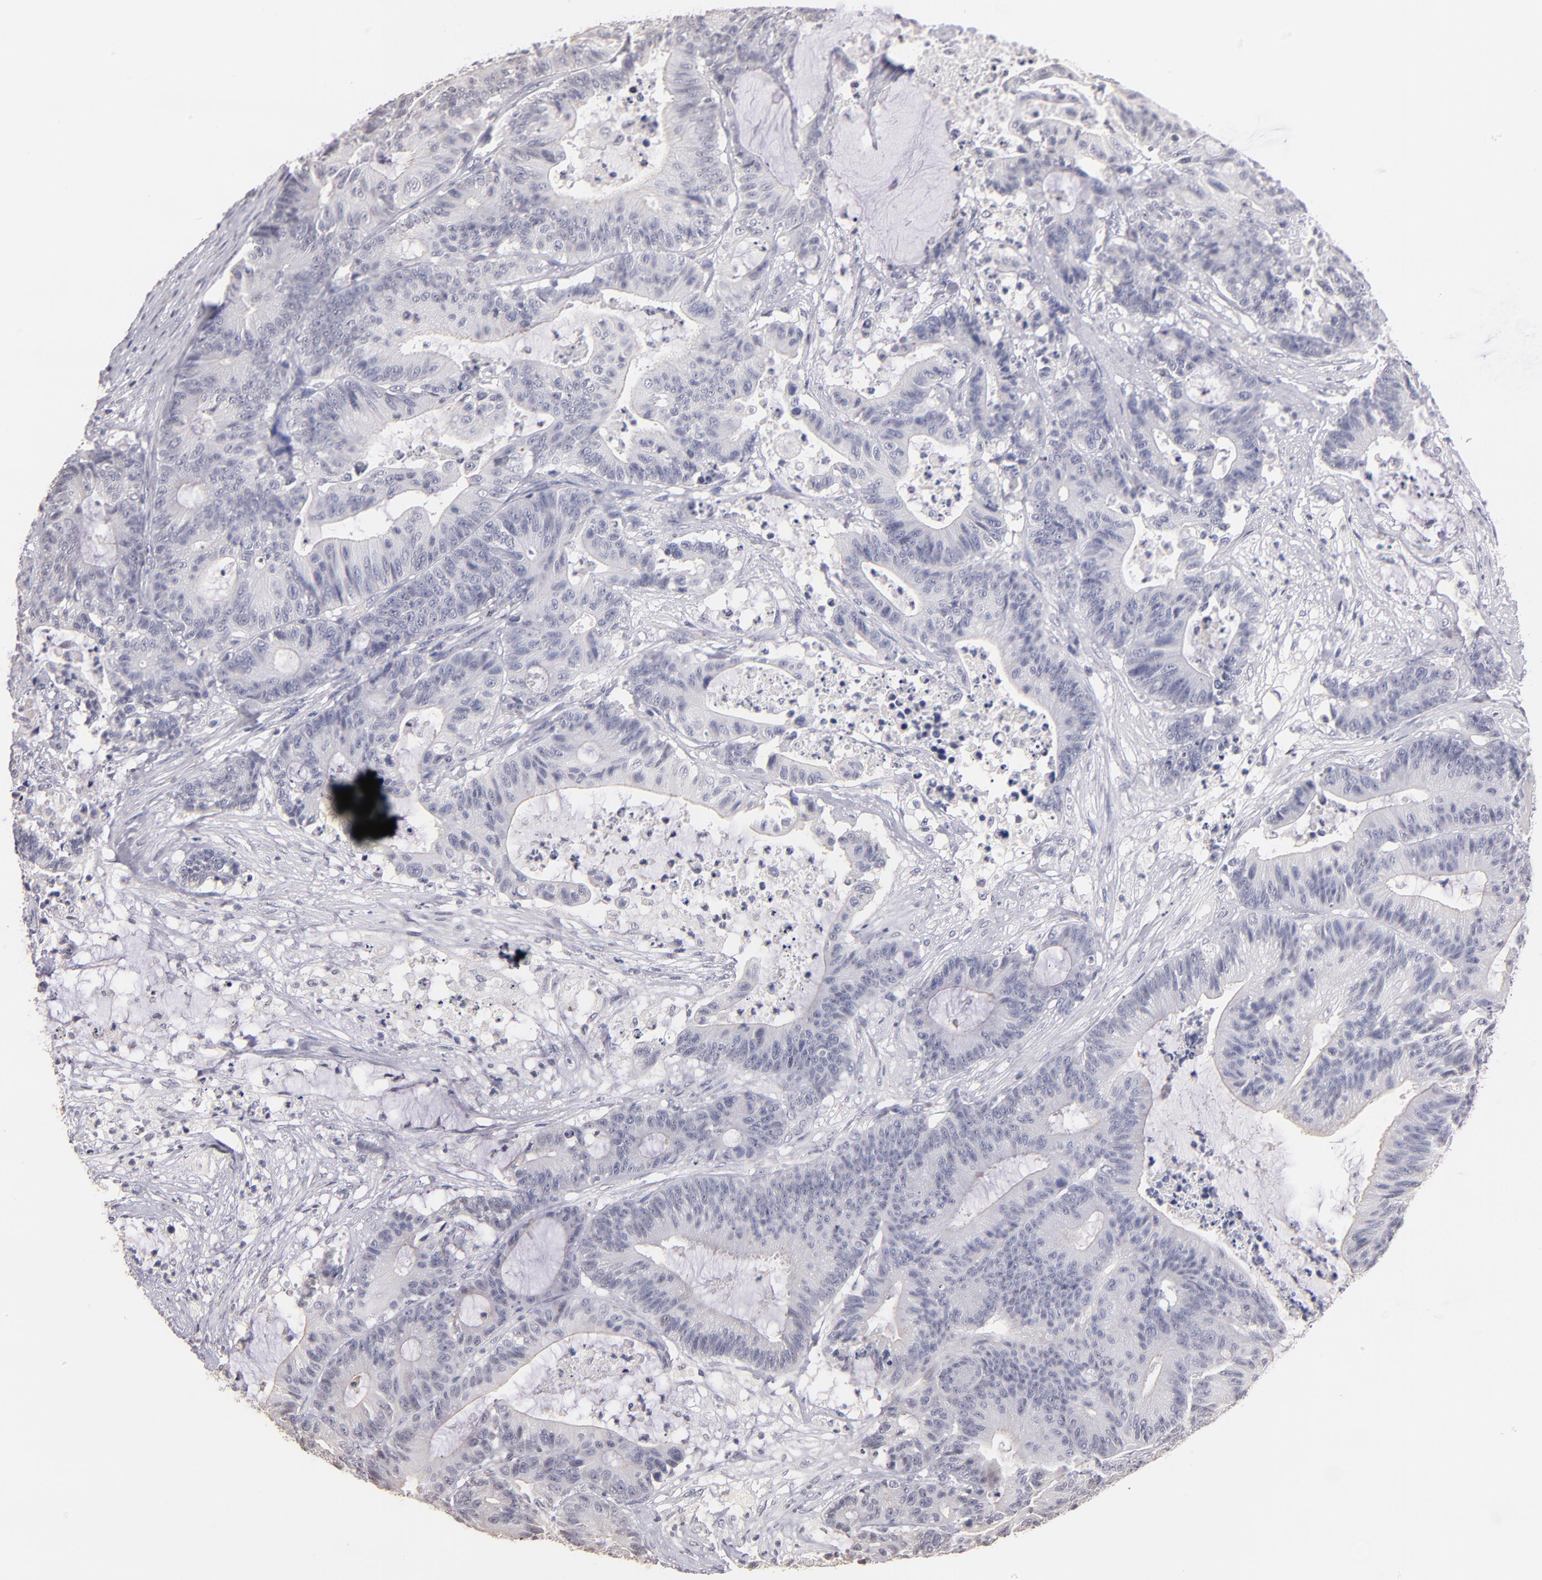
{"staining": {"intensity": "negative", "quantity": "none", "location": "none"}, "tissue": "colorectal cancer", "cell_type": "Tumor cells", "image_type": "cancer", "snomed": [{"axis": "morphology", "description": "Adenocarcinoma, NOS"}, {"axis": "topography", "description": "Colon"}], "caption": "The micrograph displays no staining of tumor cells in adenocarcinoma (colorectal). The staining is performed using DAB brown chromogen with nuclei counter-stained in using hematoxylin.", "gene": "SOX10", "patient": {"sex": "female", "age": 84}}